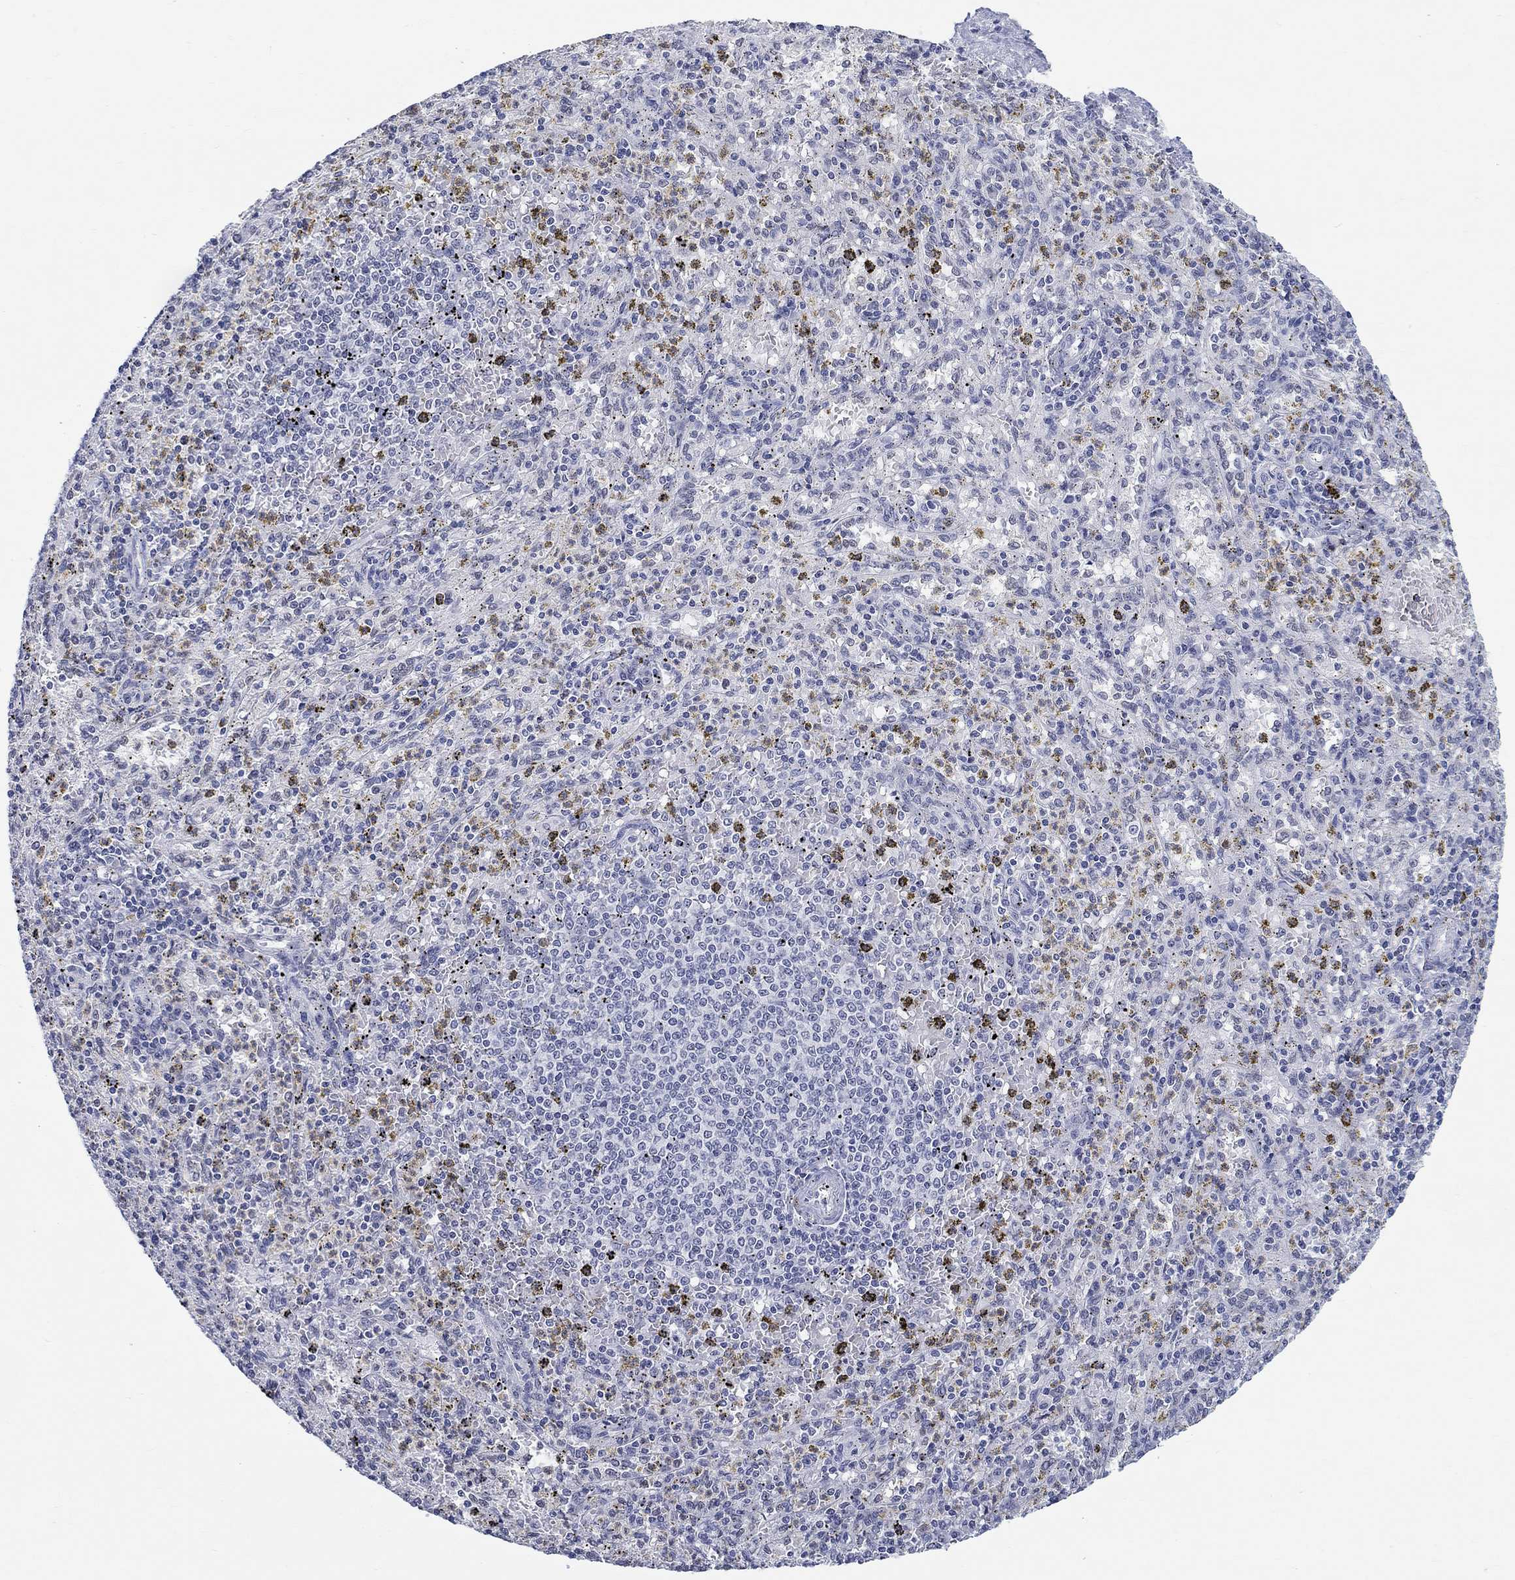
{"staining": {"intensity": "negative", "quantity": "none", "location": "none"}, "tissue": "spleen", "cell_type": "Cells in red pulp", "image_type": "normal", "snomed": [{"axis": "morphology", "description": "Normal tissue, NOS"}, {"axis": "topography", "description": "Spleen"}], "caption": "A high-resolution photomicrograph shows immunohistochemistry staining of benign spleen, which reveals no significant expression in cells in red pulp. (DAB IHC with hematoxylin counter stain).", "gene": "ANKS1B", "patient": {"sex": "male", "age": 60}}